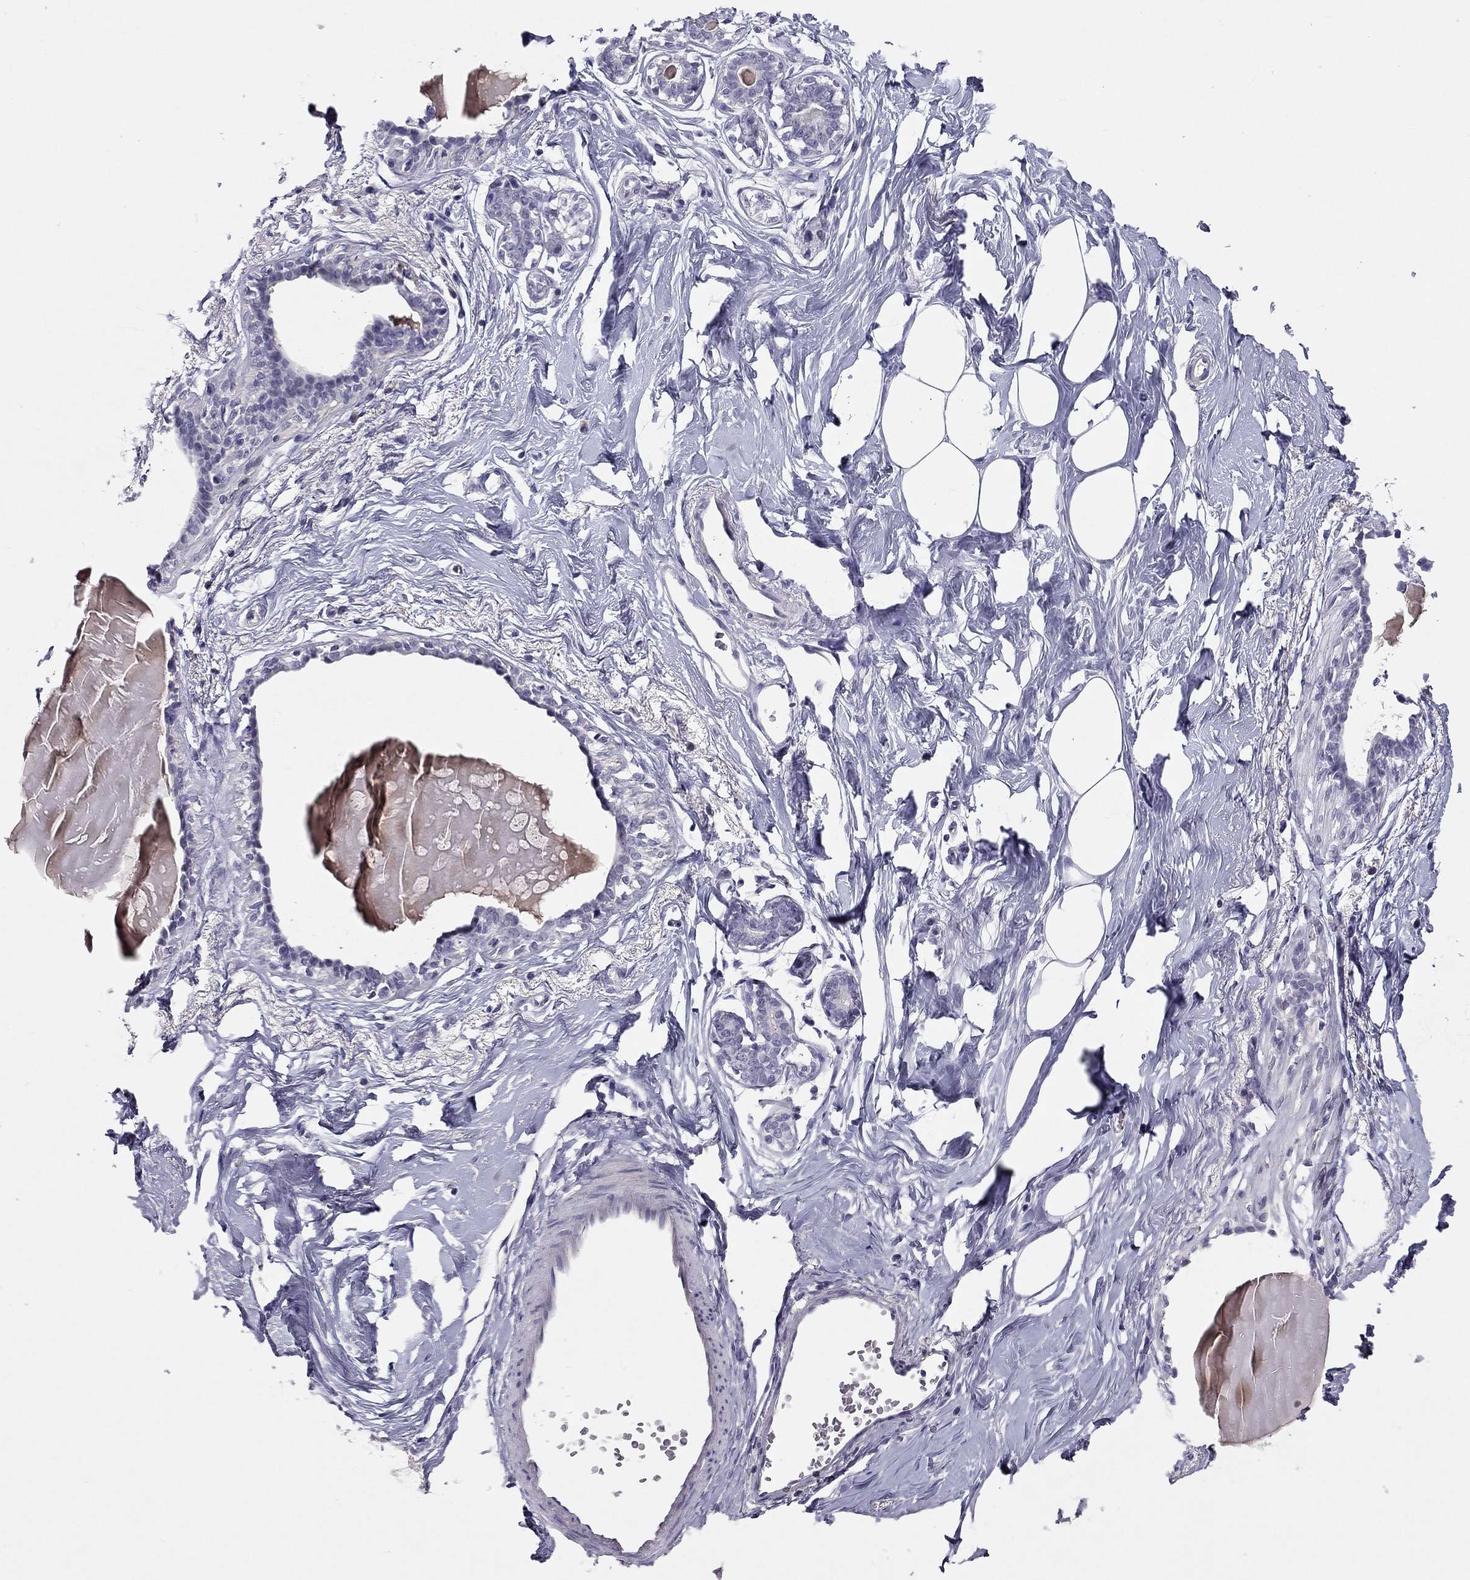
{"staining": {"intensity": "negative", "quantity": "none", "location": "none"}, "tissue": "breast", "cell_type": "Adipocytes", "image_type": "normal", "snomed": [{"axis": "morphology", "description": "Normal tissue, NOS"}, {"axis": "morphology", "description": "Lobular carcinoma, in situ"}, {"axis": "topography", "description": "Breast"}], "caption": "An immunohistochemistry photomicrograph of normal breast is shown. There is no staining in adipocytes of breast. Nuclei are stained in blue.", "gene": "ADORA2A", "patient": {"sex": "female", "age": 35}}